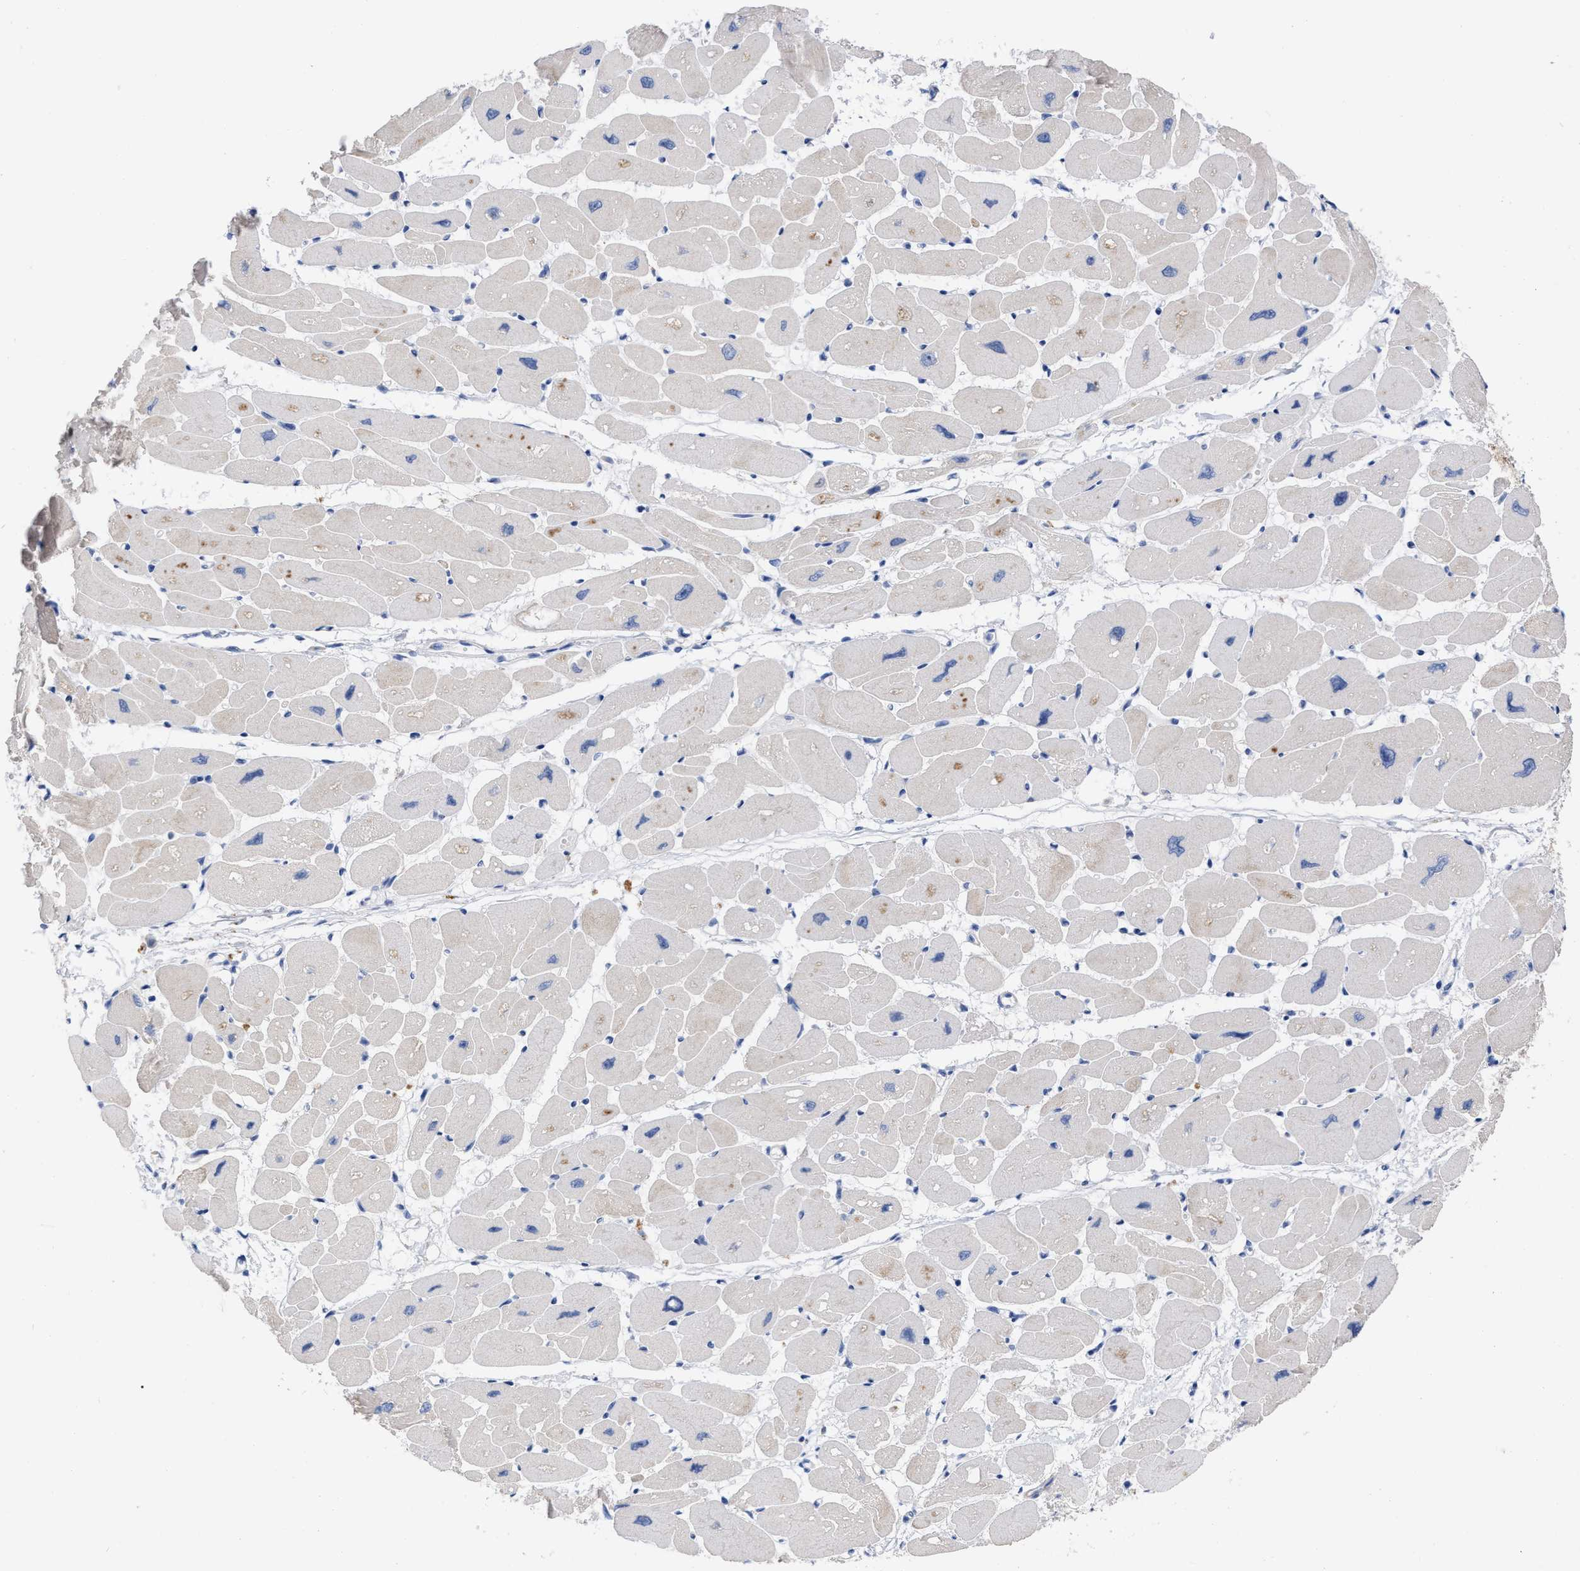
{"staining": {"intensity": "weak", "quantity": "25%-75%", "location": "cytoplasmic/membranous"}, "tissue": "heart muscle", "cell_type": "Cardiomyocytes", "image_type": "normal", "snomed": [{"axis": "morphology", "description": "Normal tissue, NOS"}, {"axis": "topography", "description": "Heart"}], "caption": "The photomicrograph demonstrates staining of benign heart muscle, revealing weak cytoplasmic/membranous protein expression (brown color) within cardiomyocytes.", "gene": "HAPLN1", "patient": {"sex": "female", "age": 54}}